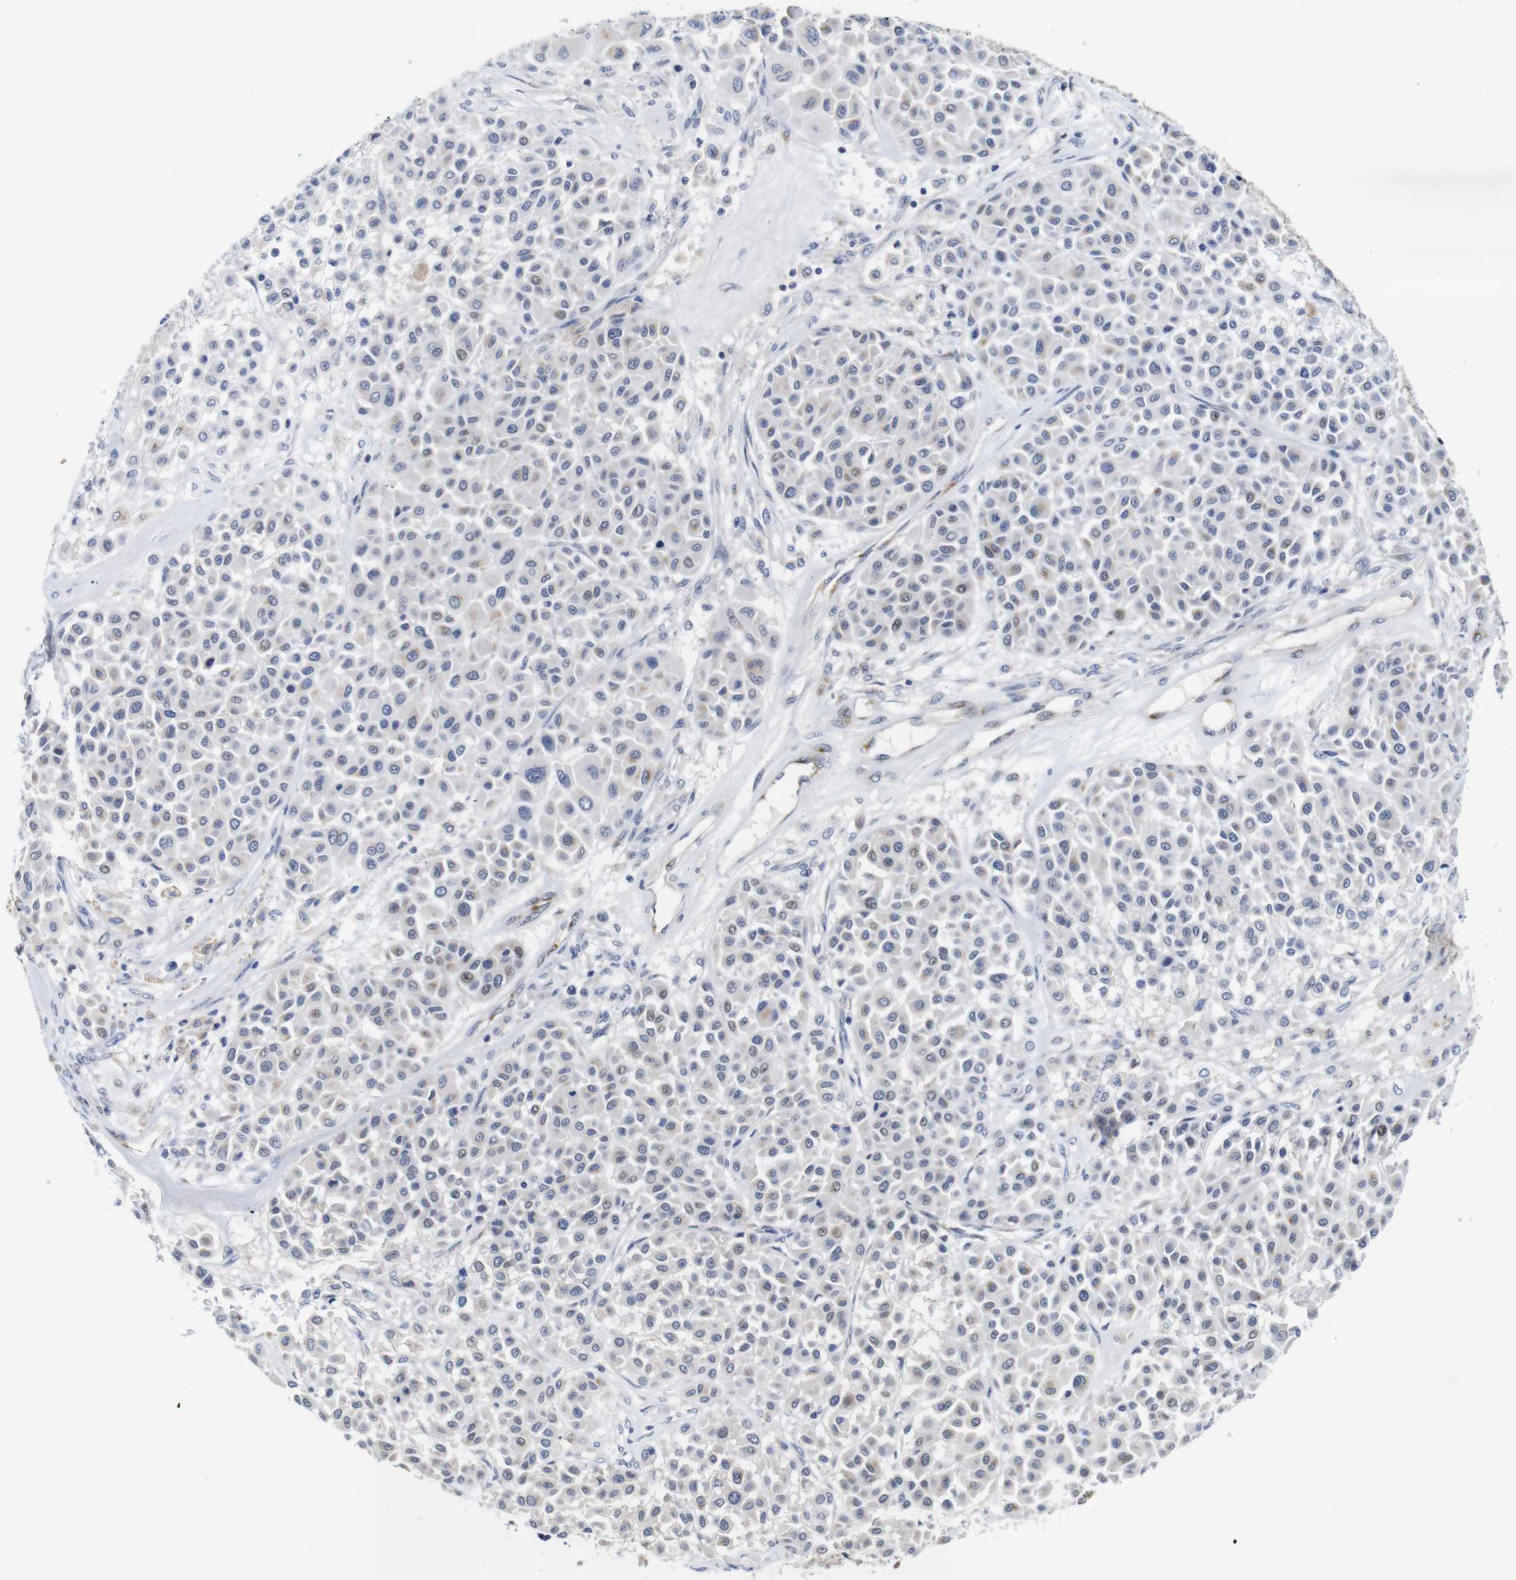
{"staining": {"intensity": "weak", "quantity": "<25%", "location": "nuclear"}, "tissue": "melanoma", "cell_type": "Tumor cells", "image_type": "cancer", "snomed": [{"axis": "morphology", "description": "Malignant melanoma, Metastatic site"}, {"axis": "topography", "description": "Soft tissue"}], "caption": "Human melanoma stained for a protein using immunohistochemistry demonstrates no expression in tumor cells.", "gene": "FURIN", "patient": {"sex": "male", "age": 41}}